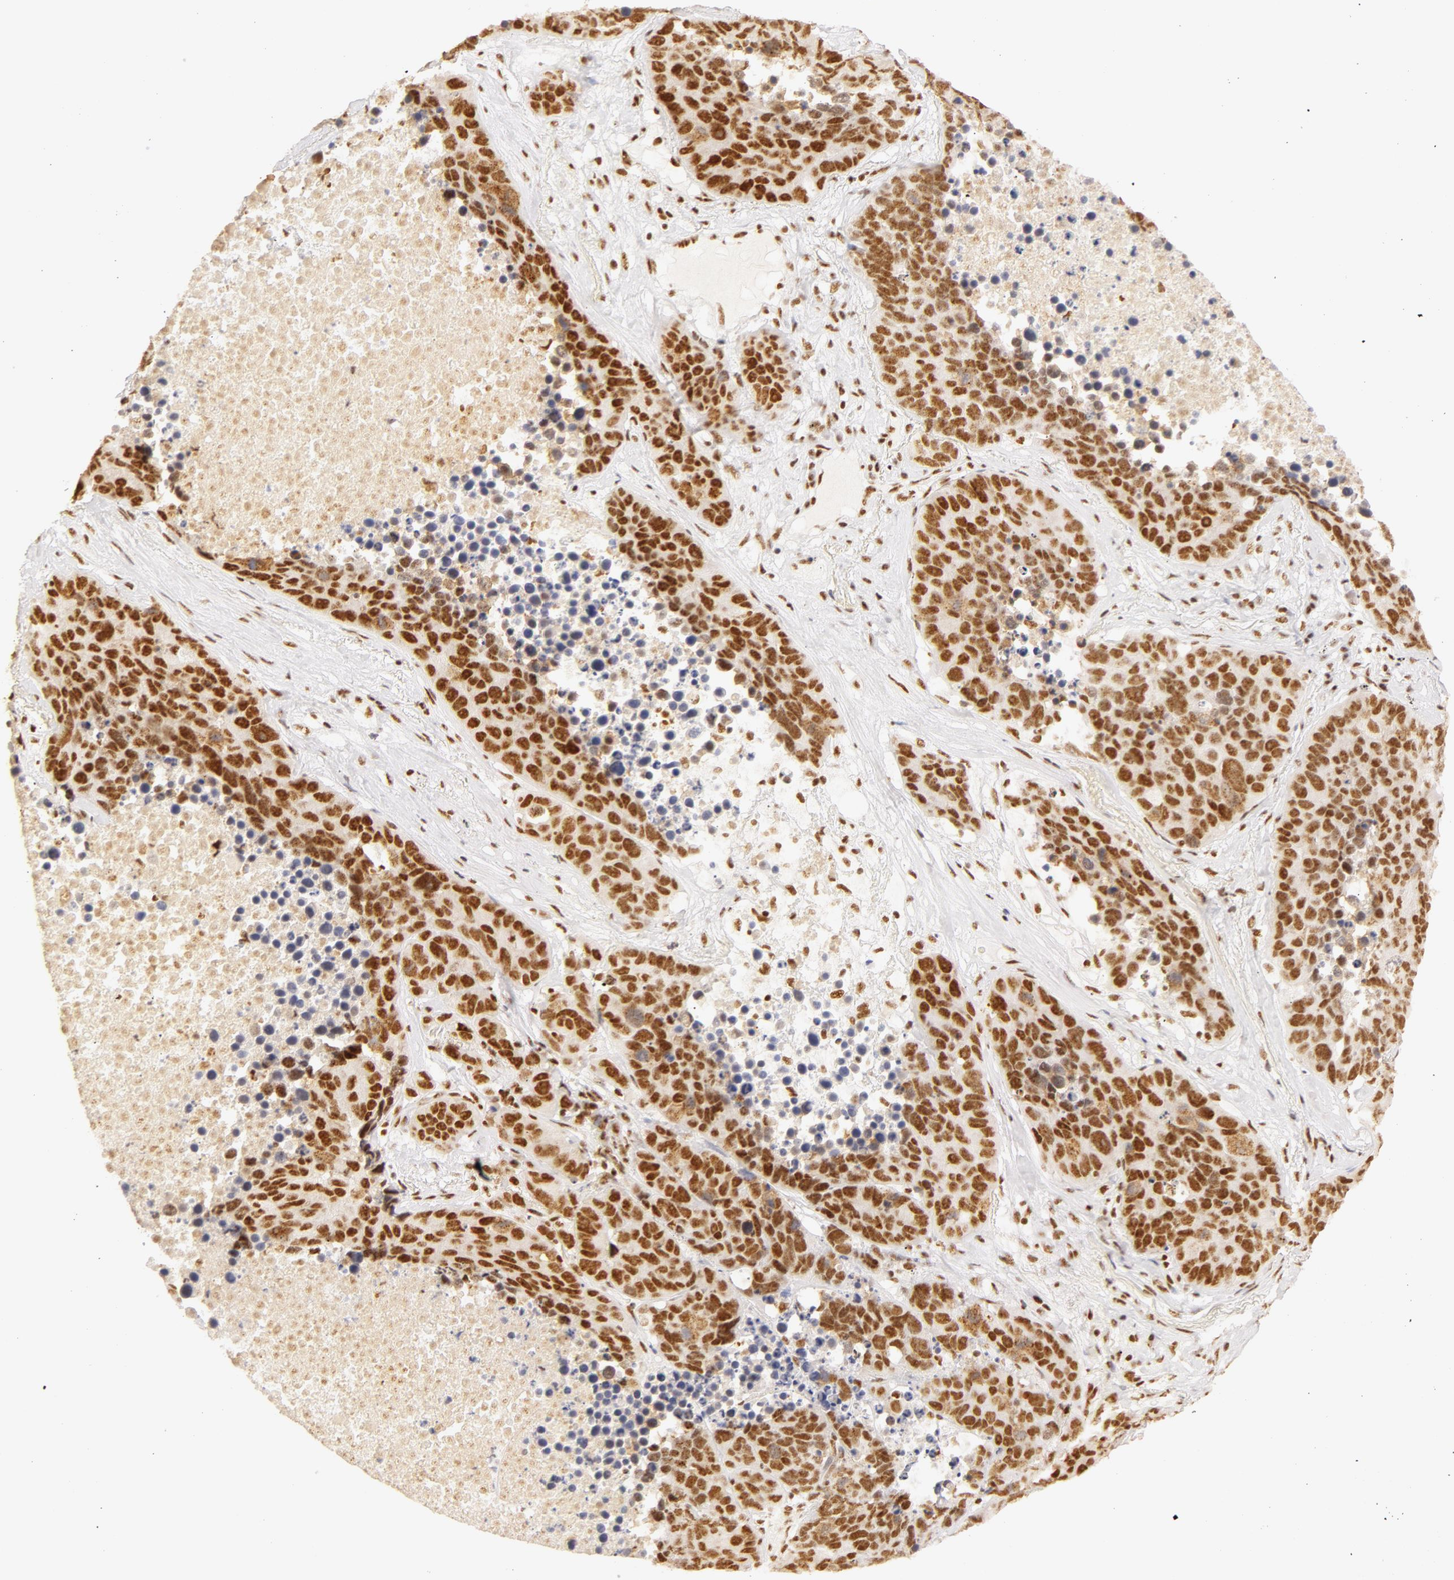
{"staining": {"intensity": "moderate", "quantity": ">75%", "location": "nuclear"}, "tissue": "lung cancer", "cell_type": "Tumor cells", "image_type": "cancer", "snomed": [{"axis": "morphology", "description": "Carcinoid, malignant, NOS"}, {"axis": "topography", "description": "Lung"}], "caption": "There is medium levels of moderate nuclear positivity in tumor cells of lung carcinoid (malignant), as demonstrated by immunohistochemical staining (brown color).", "gene": "RBM39", "patient": {"sex": "male", "age": 60}}